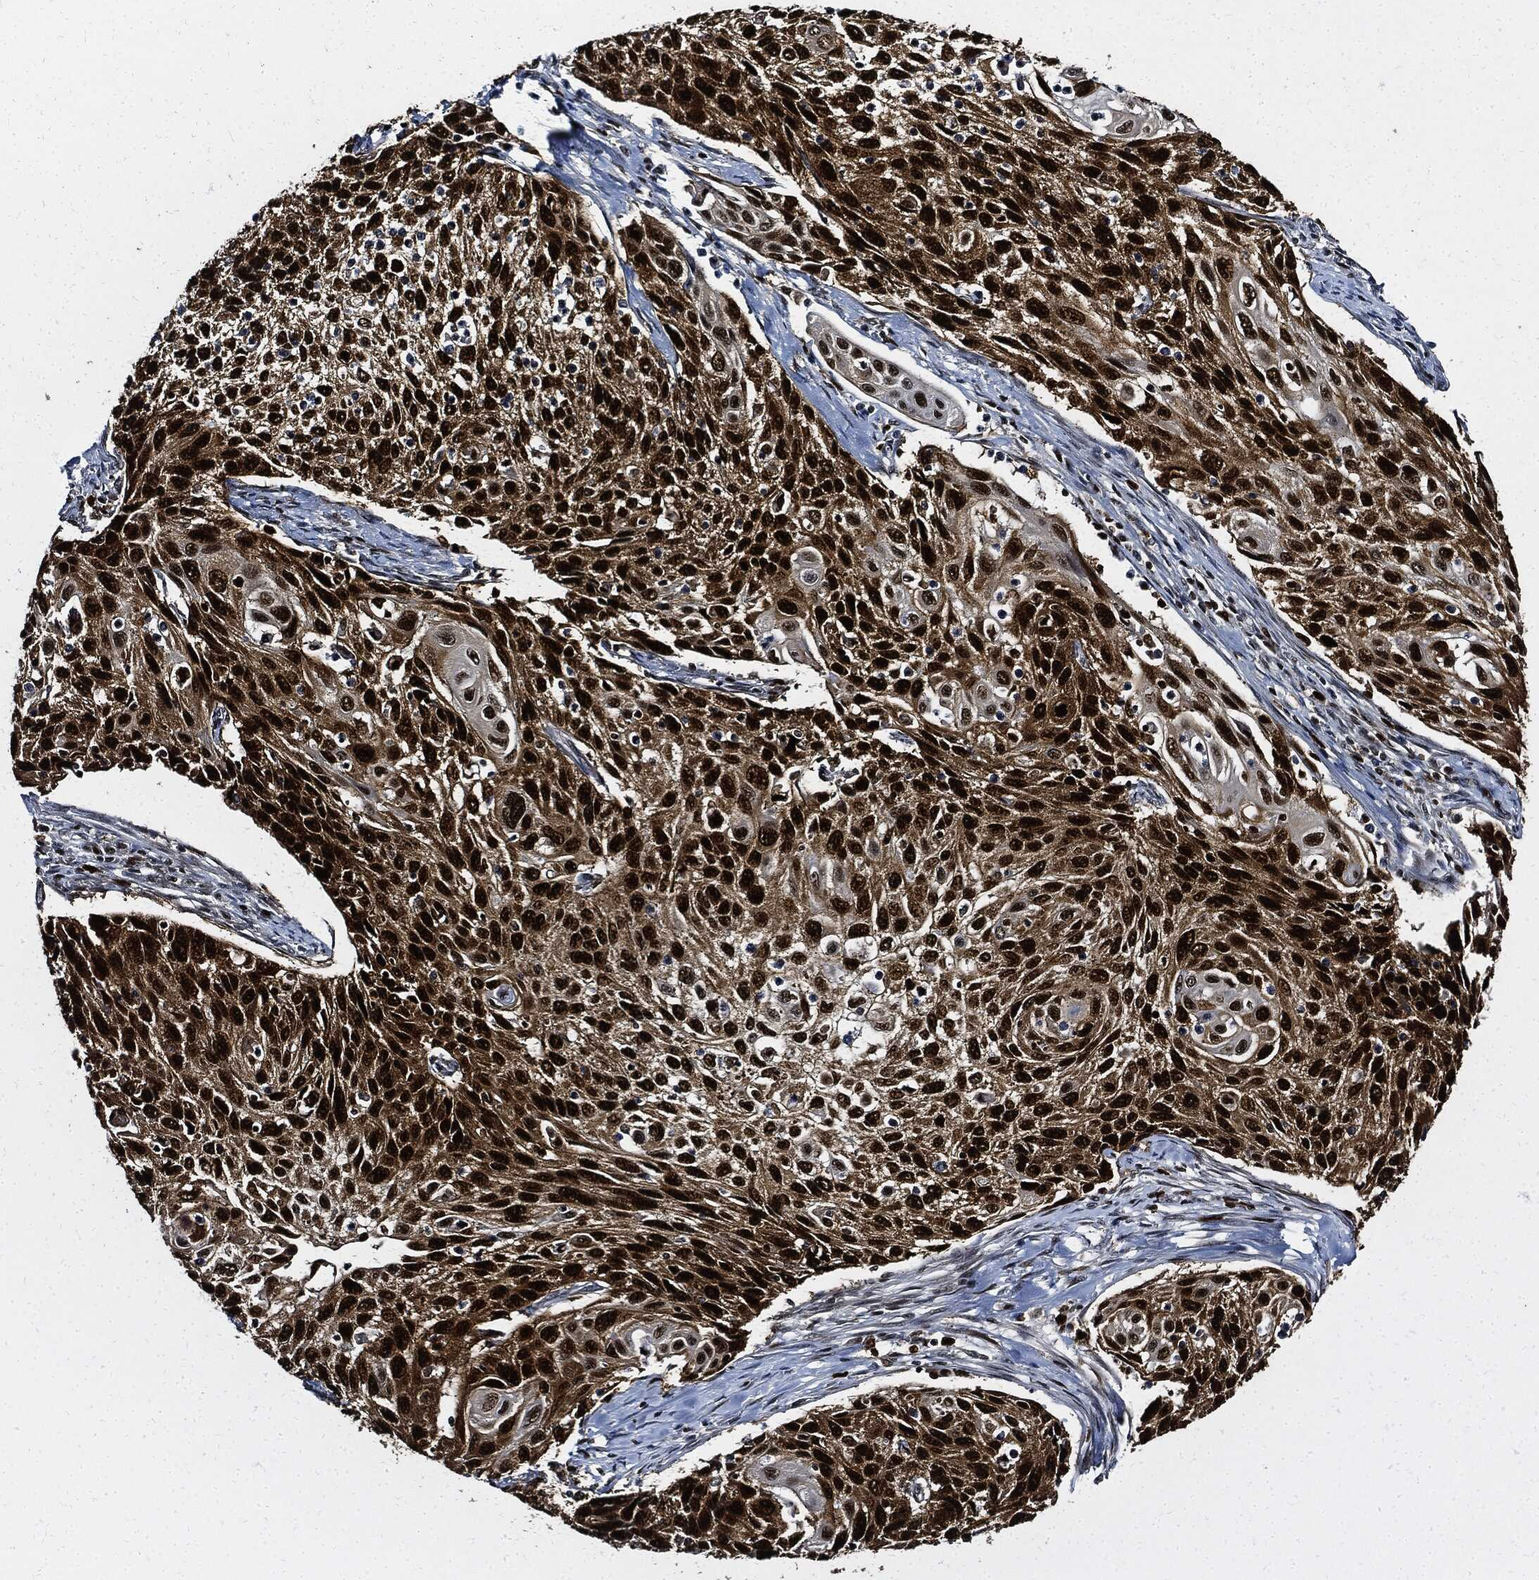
{"staining": {"intensity": "strong", "quantity": ">75%", "location": "cytoplasmic/membranous,nuclear"}, "tissue": "cervical cancer", "cell_type": "Tumor cells", "image_type": "cancer", "snomed": [{"axis": "morphology", "description": "Squamous cell carcinoma, NOS"}, {"axis": "topography", "description": "Cervix"}], "caption": "Cervical cancer (squamous cell carcinoma) stained for a protein (brown) displays strong cytoplasmic/membranous and nuclear positive positivity in about >75% of tumor cells.", "gene": "PCNA", "patient": {"sex": "female", "age": 70}}